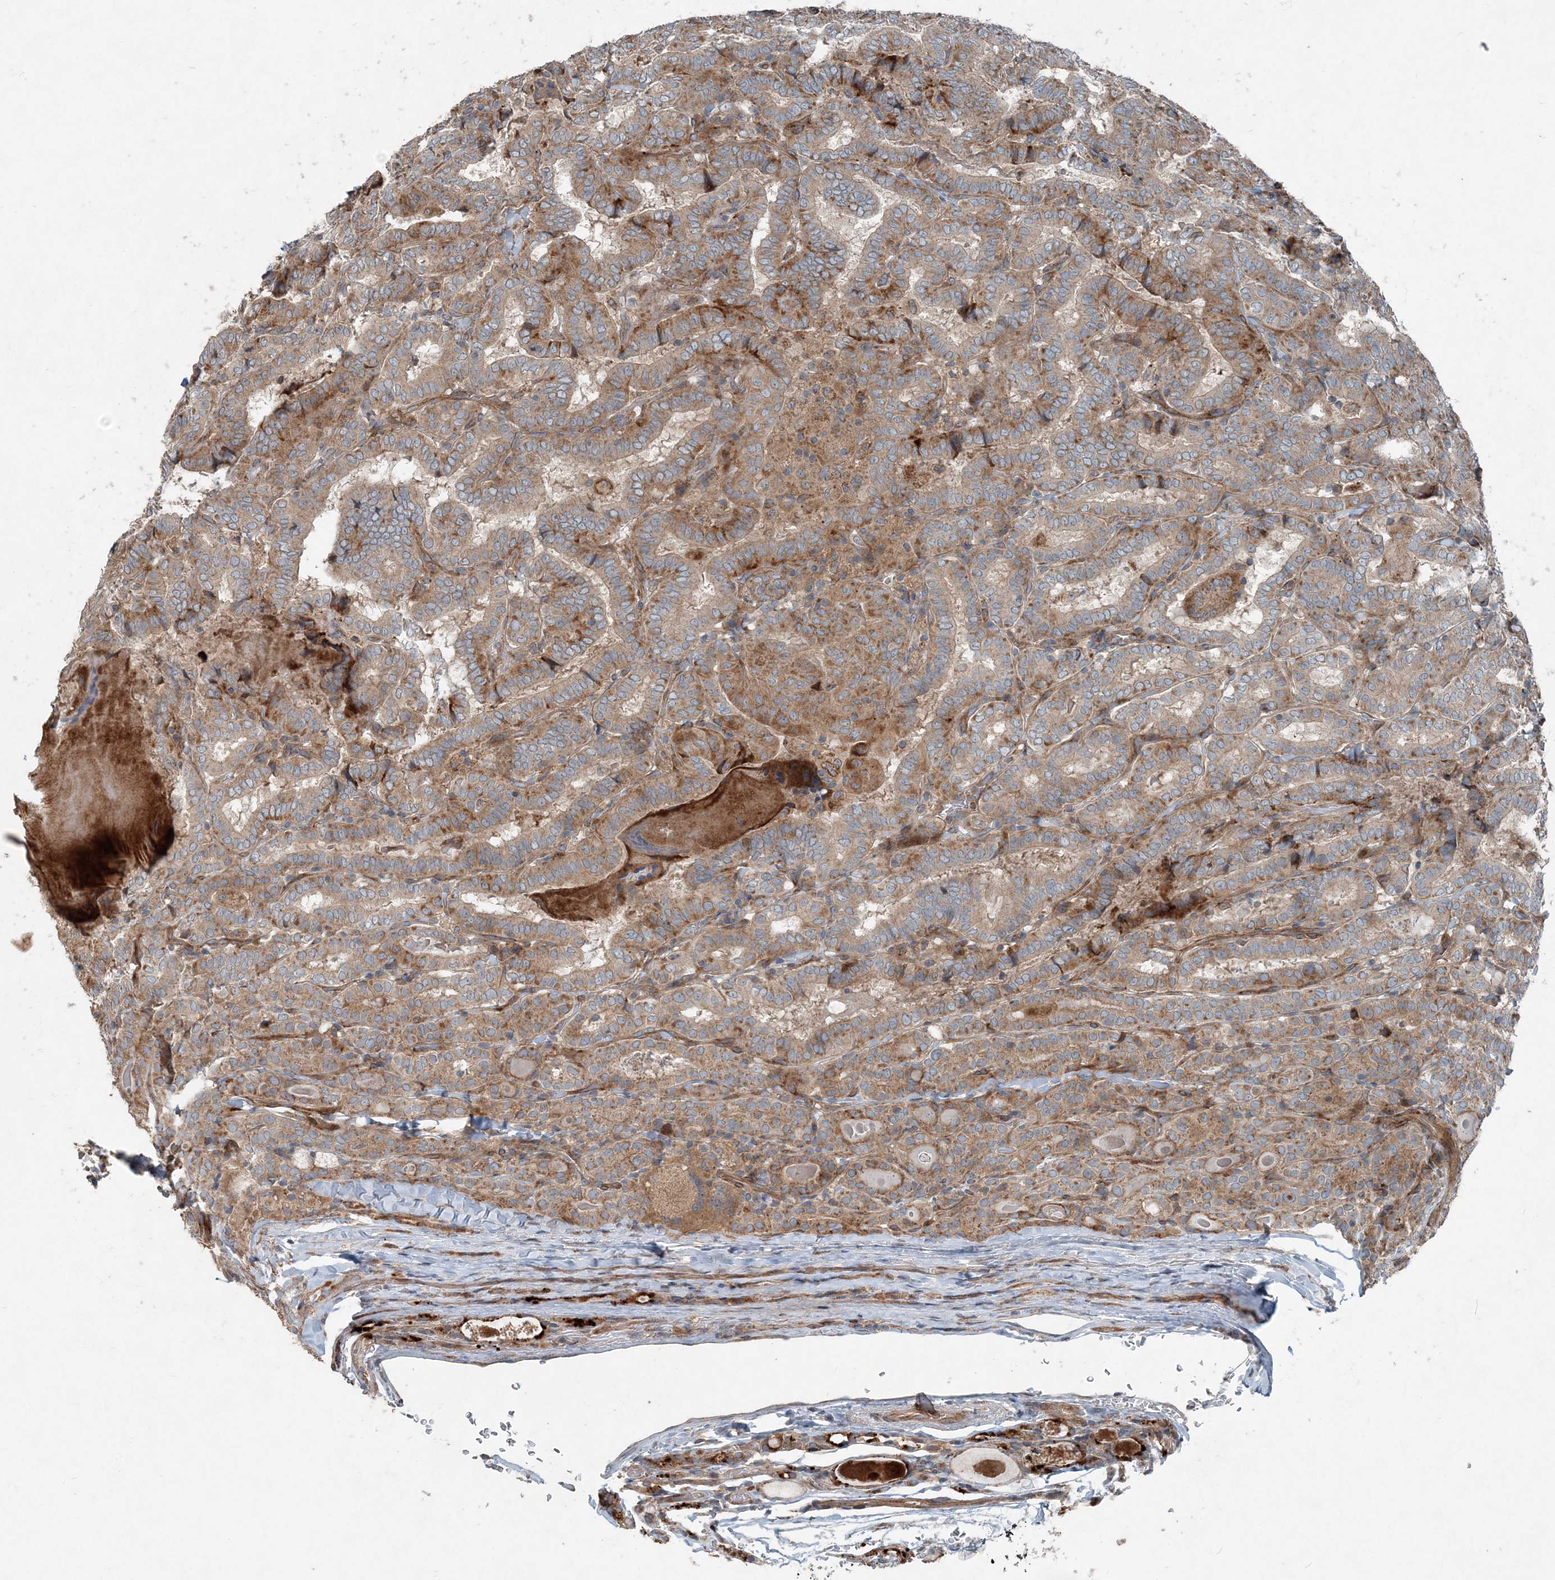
{"staining": {"intensity": "moderate", "quantity": ">75%", "location": "cytoplasmic/membranous"}, "tissue": "thyroid cancer", "cell_type": "Tumor cells", "image_type": "cancer", "snomed": [{"axis": "morphology", "description": "Papillary adenocarcinoma, NOS"}, {"axis": "topography", "description": "Thyroid gland"}], "caption": "Thyroid cancer (papillary adenocarcinoma) stained with IHC exhibits moderate cytoplasmic/membranous staining in approximately >75% of tumor cells. (Stains: DAB in brown, nuclei in blue, Microscopy: brightfield microscopy at high magnification).", "gene": "INTU", "patient": {"sex": "female", "age": 72}}